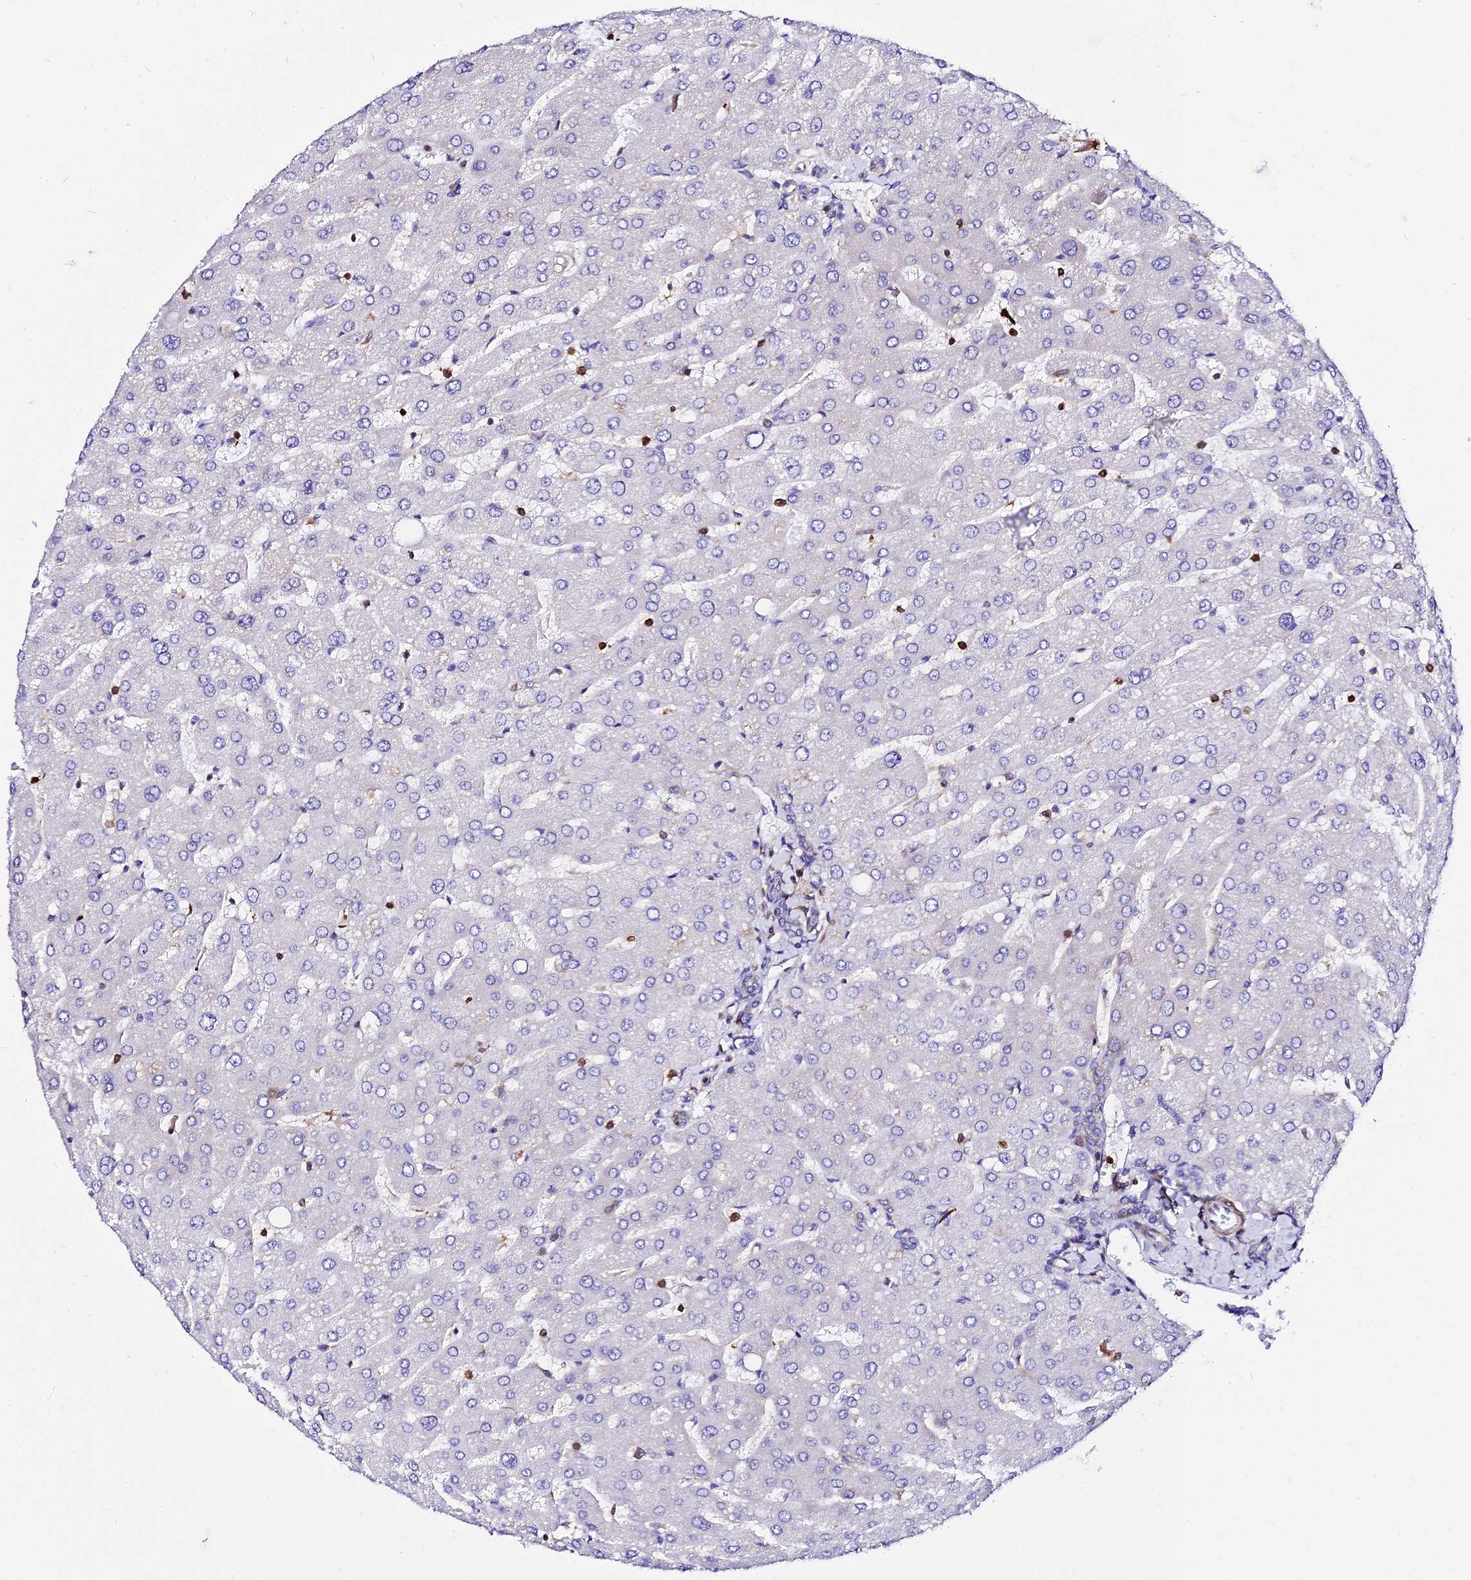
{"staining": {"intensity": "negative", "quantity": "none", "location": "none"}, "tissue": "liver", "cell_type": "Cholangiocytes", "image_type": "normal", "snomed": [{"axis": "morphology", "description": "Normal tissue, NOS"}, {"axis": "topography", "description": "Liver"}], "caption": "Cholangiocytes show no significant staining in normal liver. The staining was performed using DAB (3,3'-diaminobenzidine) to visualize the protein expression in brown, while the nuclei were stained in blue with hematoxylin (Magnification: 20x).", "gene": "CSRP1", "patient": {"sex": "male", "age": 55}}